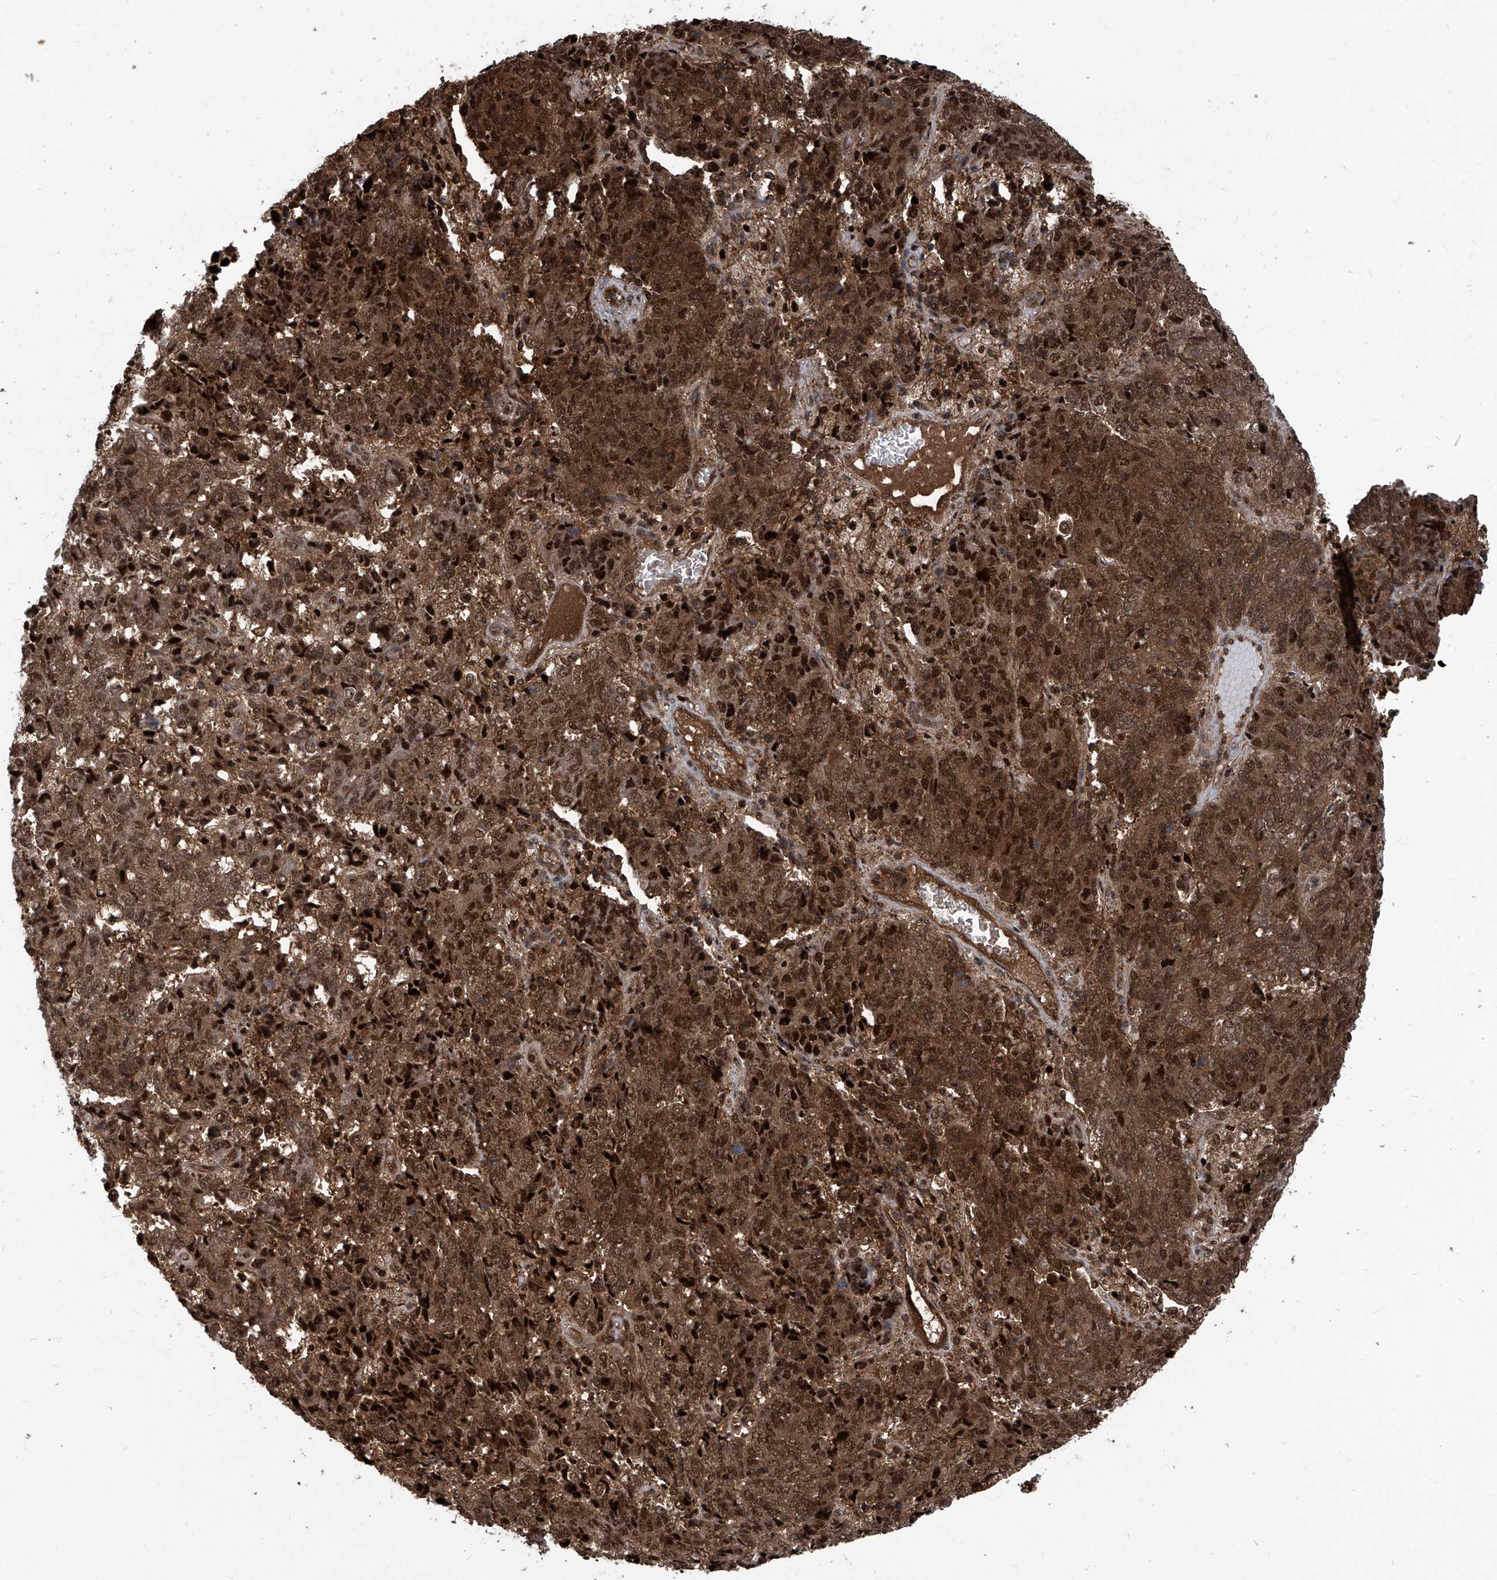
{"staining": {"intensity": "strong", "quantity": ">75%", "location": "cytoplasmic/membranous,nuclear"}, "tissue": "endometrial cancer", "cell_type": "Tumor cells", "image_type": "cancer", "snomed": [{"axis": "morphology", "description": "Adenocarcinoma, NOS"}, {"axis": "topography", "description": "Endometrium"}], "caption": "DAB immunohistochemical staining of human endometrial cancer (adenocarcinoma) exhibits strong cytoplasmic/membranous and nuclear protein expression in about >75% of tumor cells.", "gene": "PSMB1", "patient": {"sex": "female", "age": 80}}